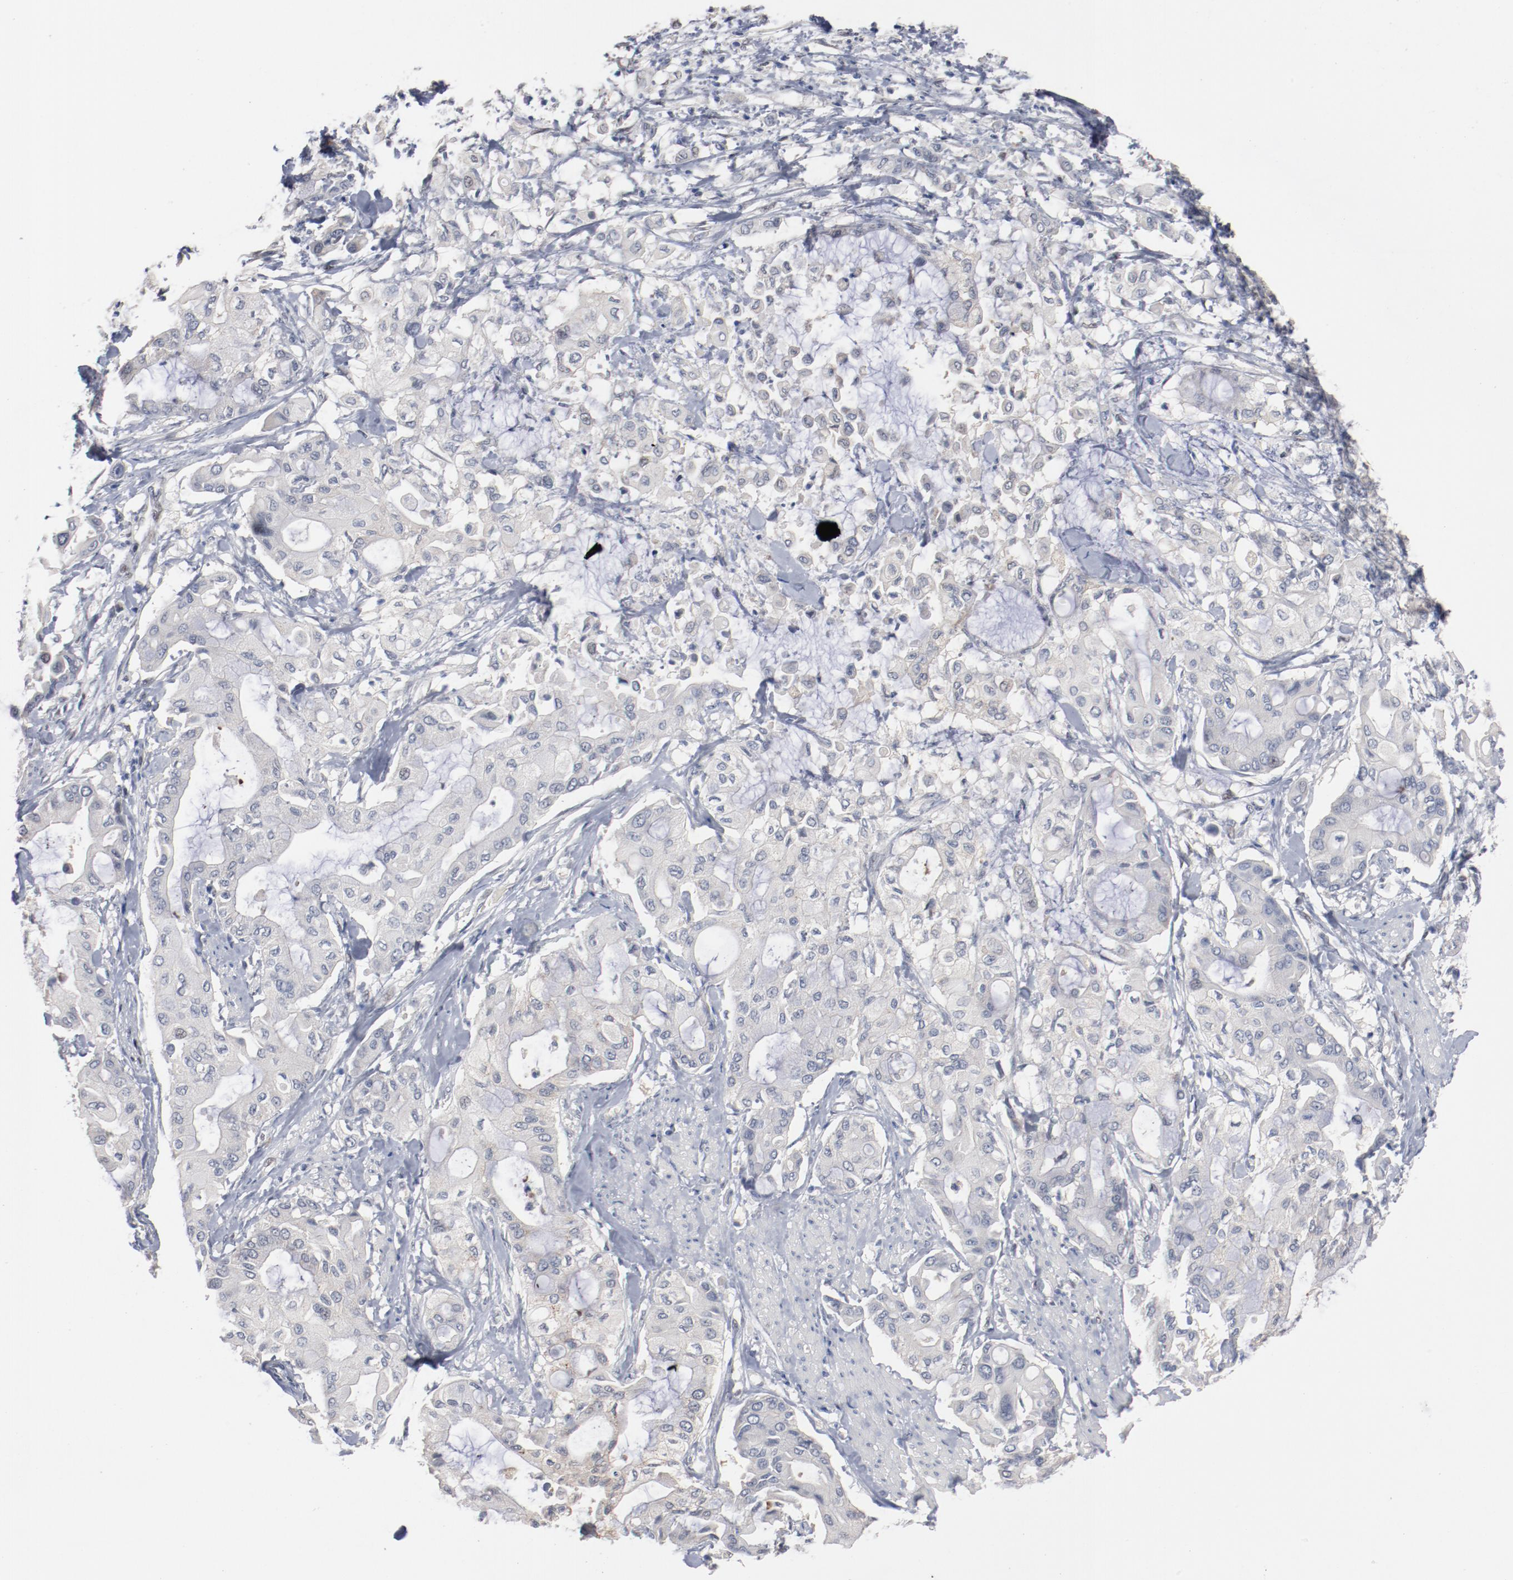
{"staining": {"intensity": "negative", "quantity": "none", "location": "none"}, "tissue": "pancreatic cancer", "cell_type": "Tumor cells", "image_type": "cancer", "snomed": [{"axis": "morphology", "description": "Adenocarcinoma, NOS"}, {"axis": "morphology", "description": "Adenocarcinoma, metastatic, NOS"}, {"axis": "topography", "description": "Lymph node"}, {"axis": "topography", "description": "Pancreas"}, {"axis": "topography", "description": "Duodenum"}], "caption": "A histopathology image of pancreatic cancer (metastatic adenocarcinoma) stained for a protein displays no brown staining in tumor cells.", "gene": "ZEB2", "patient": {"sex": "female", "age": 64}}